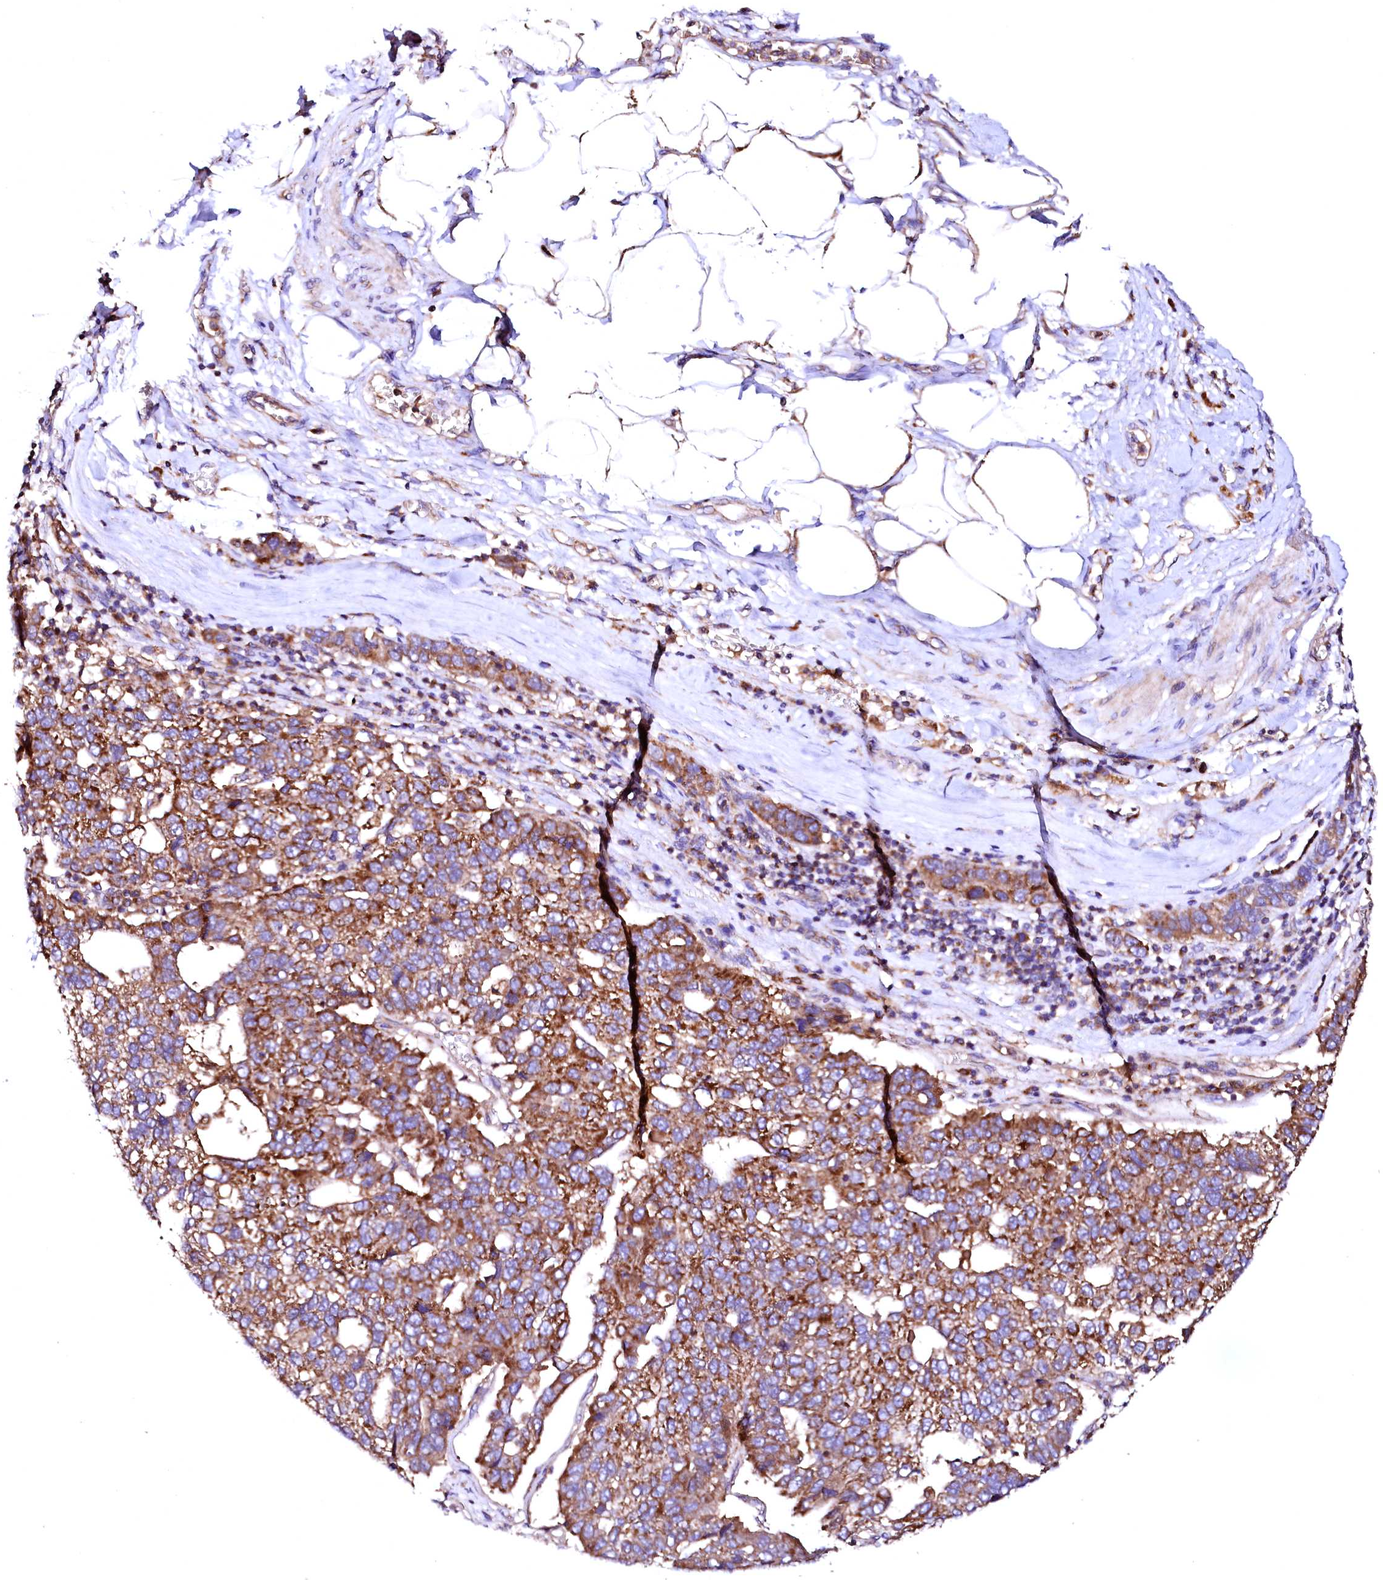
{"staining": {"intensity": "moderate", "quantity": ">75%", "location": "cytoplasmic/membranous"}, "tissue": "pancreatic cancer", "cell_type": "Tumor cells", "image_type": "cancer", "snomed": [{"axis": "morphology", "description": "Adenocarcinoma, NOS"}, {"axis": "topography", "description": "Pancreas"}], "caption": "IHC of pancreatic adenocarcinoma shows medium levels of moderate cytoplasmic/membranous staining in about >75% of tumor cells.", "gene": "ST3GAL1", "patient": {"sex": "female", "age": 61}}